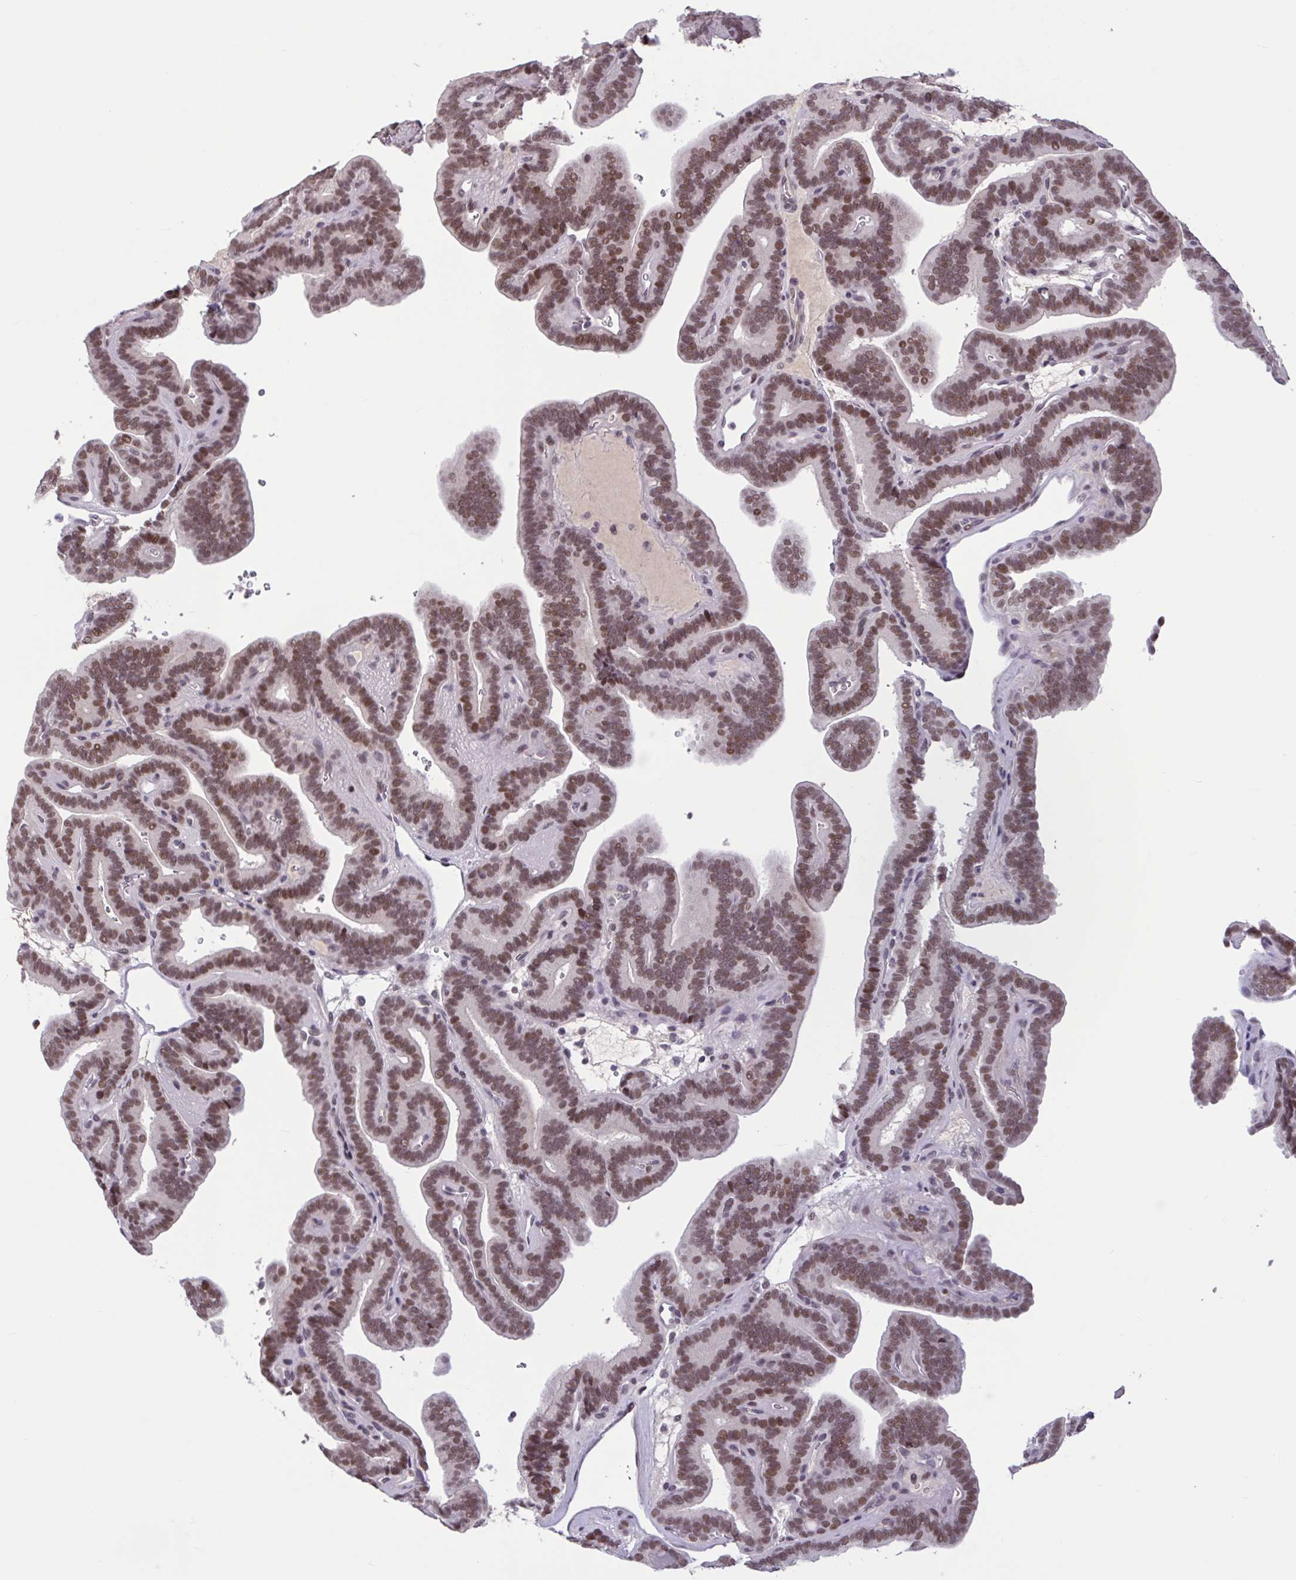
{"staining": {"intensity": "moderate", "quantity": ">75%", "location": "nuclear"}, "tissue": "thyroid cancer", "cell_type": "Tumor cells", "image_type": "cancer", "snomed": [{"axis": "morphology", "description": "Papillary adenocarcinoma, NOS"}, {"axis": "topography", "description": "Thyroid gland"}], "caption": "Immunohistochemical staining of thyroid cancer (papillary adenocarcinoma) demonstrates moderate nuclear protein staining in approximately >75% of tumor cells. The protein is stained brown, and the nuclei are stained in blue (DAB IHC with brightfield microscopy, high magnification).", "gene": "ZNF414", "patient": {"sex": "female", "age": 21}}